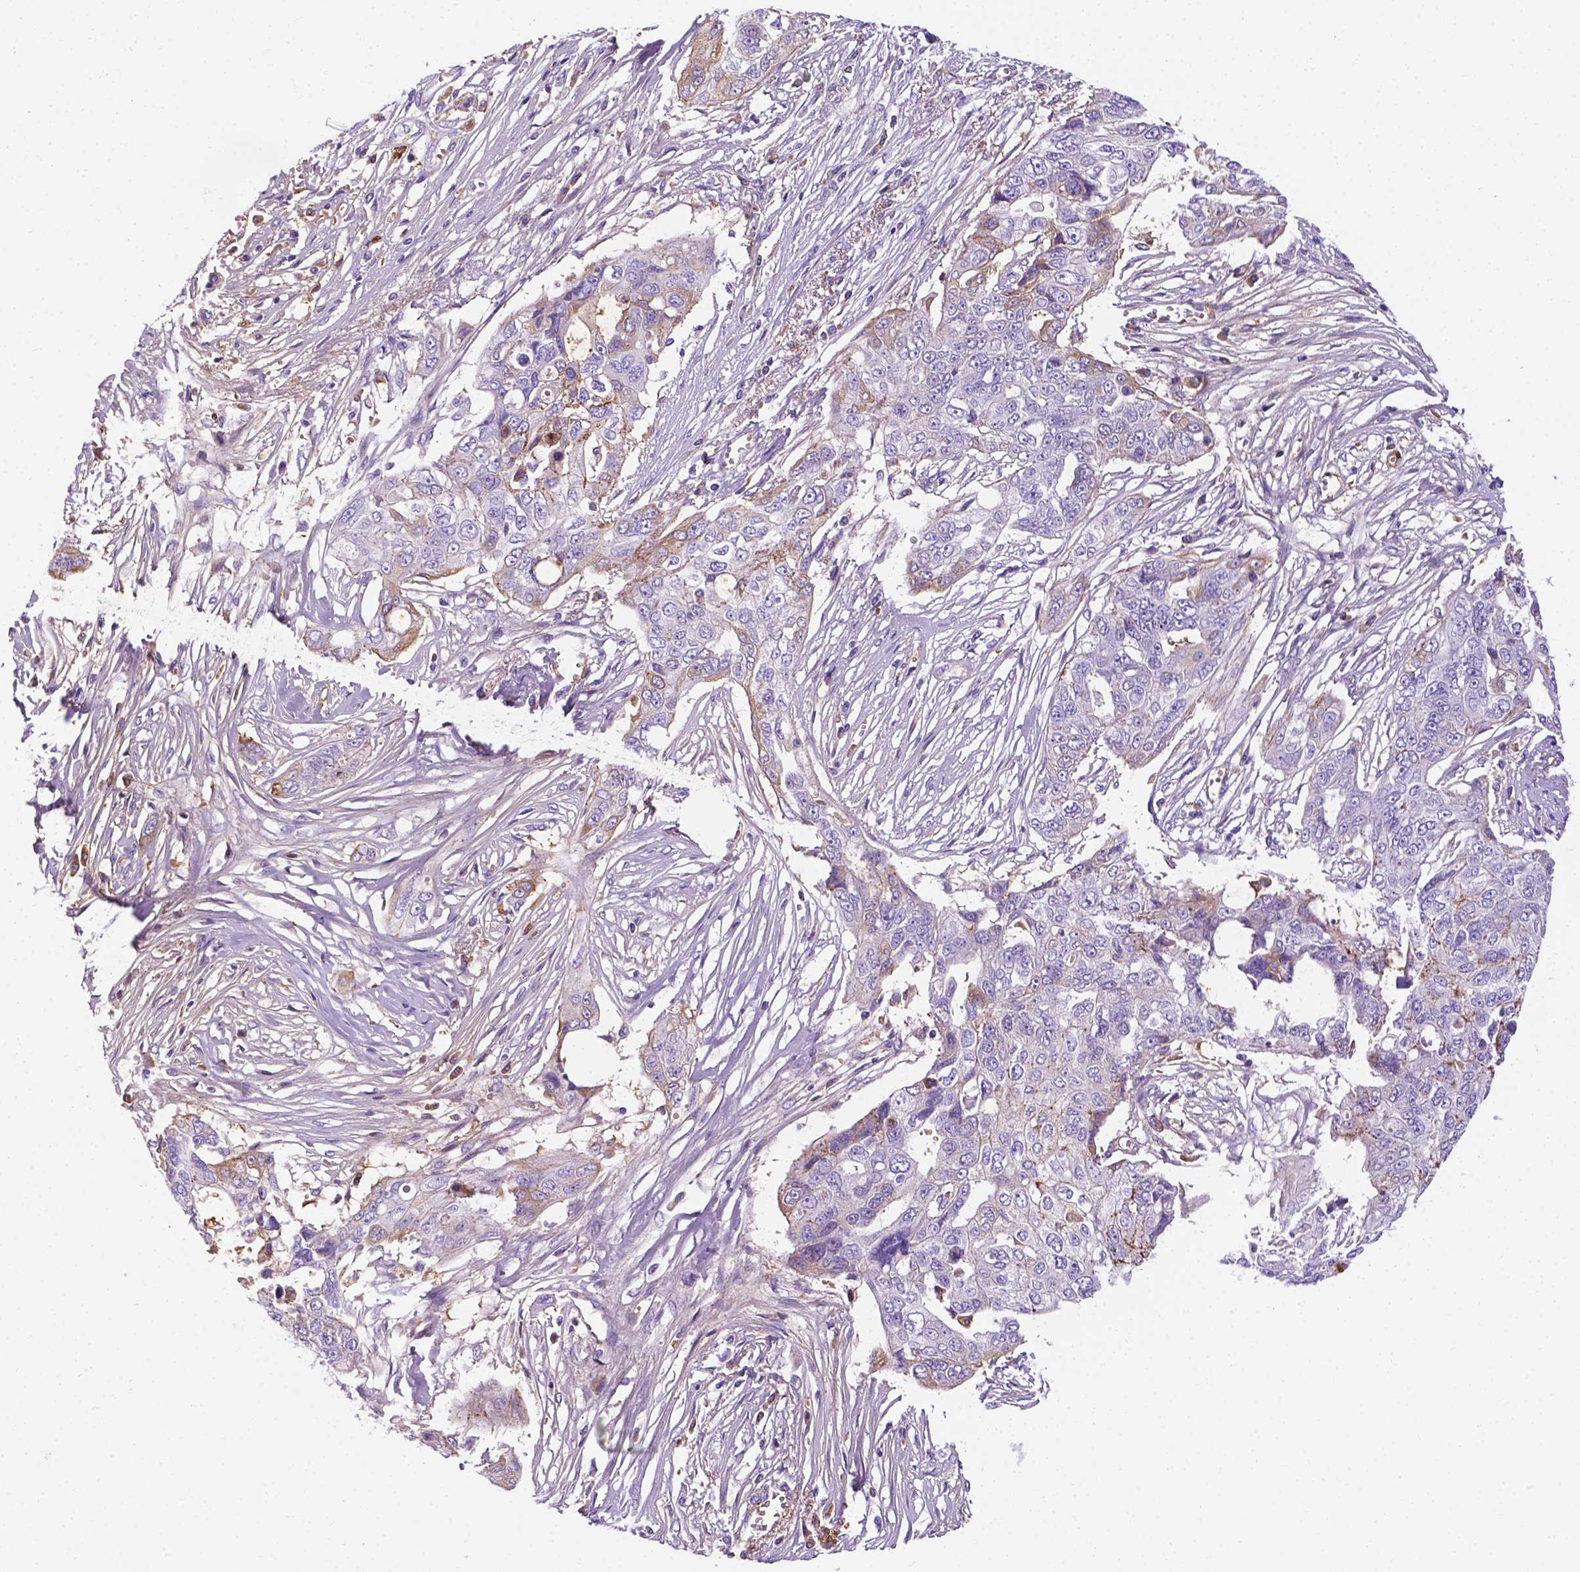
{"staining": {"intensity": "weak", "quantity": "<25%", "location": "cytoplasmic/membranous"}, "tissue": "ovarian cancer", "cell_type": "Tumor cells", "image_type": "cancer", "snomed": [{"axis": "morphology", "description": "Carcinoma, endometroid"}, {"axis": "topography", "description": "Ovary"}], "caption": "Image shows no significant protein staining in tumor cells of ovarian endometroid carcinoma.", "gene": "APOE", "patient": {"sex": "female", "age": 70}}